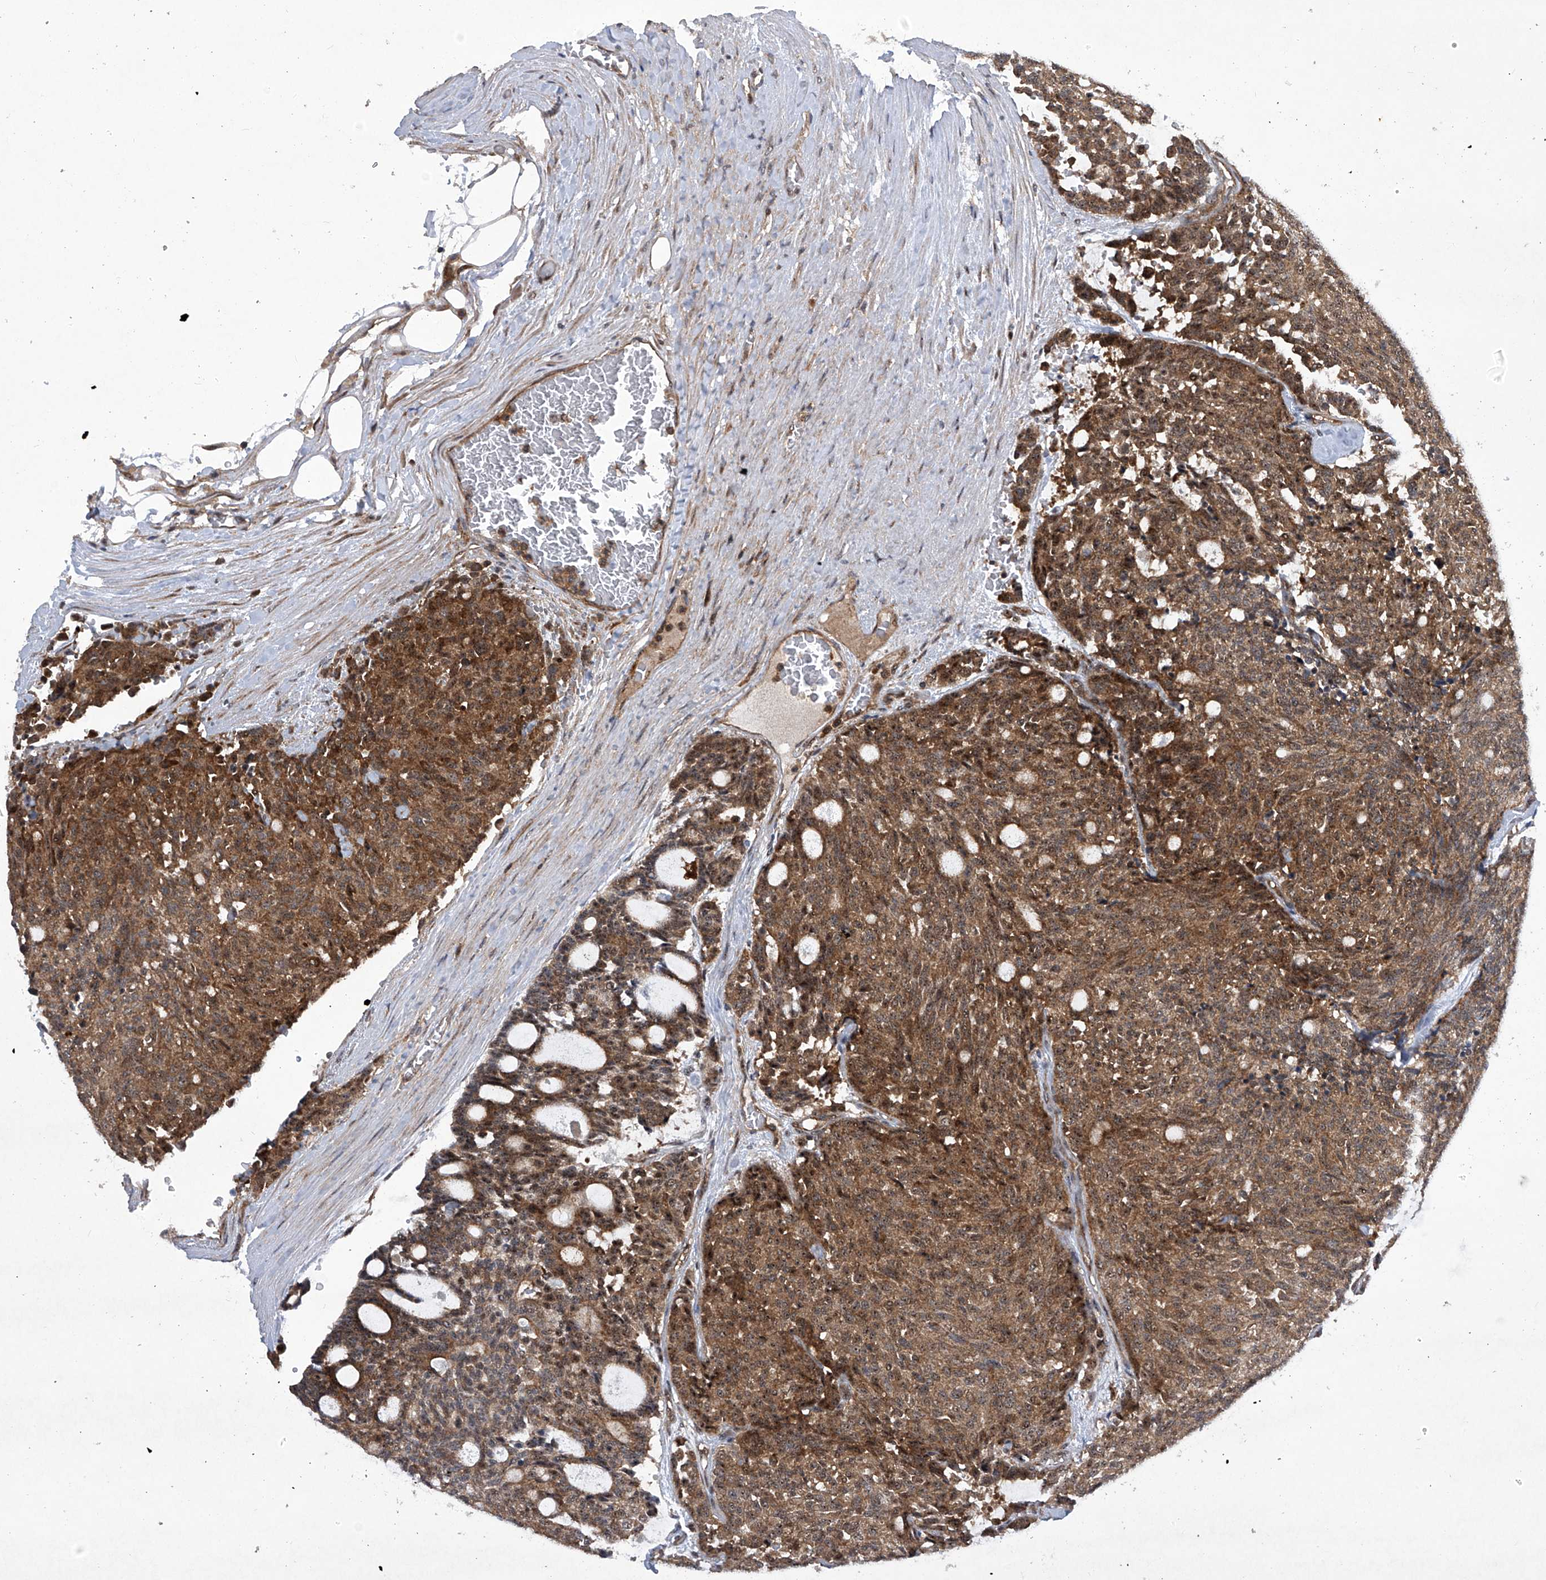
{"staining": {"intensity": "moderate", "quantity": ">75%", "location": "cytoplasmic/membranous,nuclear"}, "tissue": "carcinoid", "cell_type": "Tumor cells", "image_type": "cancer", "snomed": [{"axis": "morphology", "description": "Carcinoid, malignant, NOS"}, {"axis": "topography", "description": "Pancreas"}], "caption": "Protein staining demonstrates moderate cytoplasmic/membranous and nuclear staining in approximately >75% of tumor cells in carcinoid.", "gene": "CISH", "patient": {"sex": "female", "age": 54}}